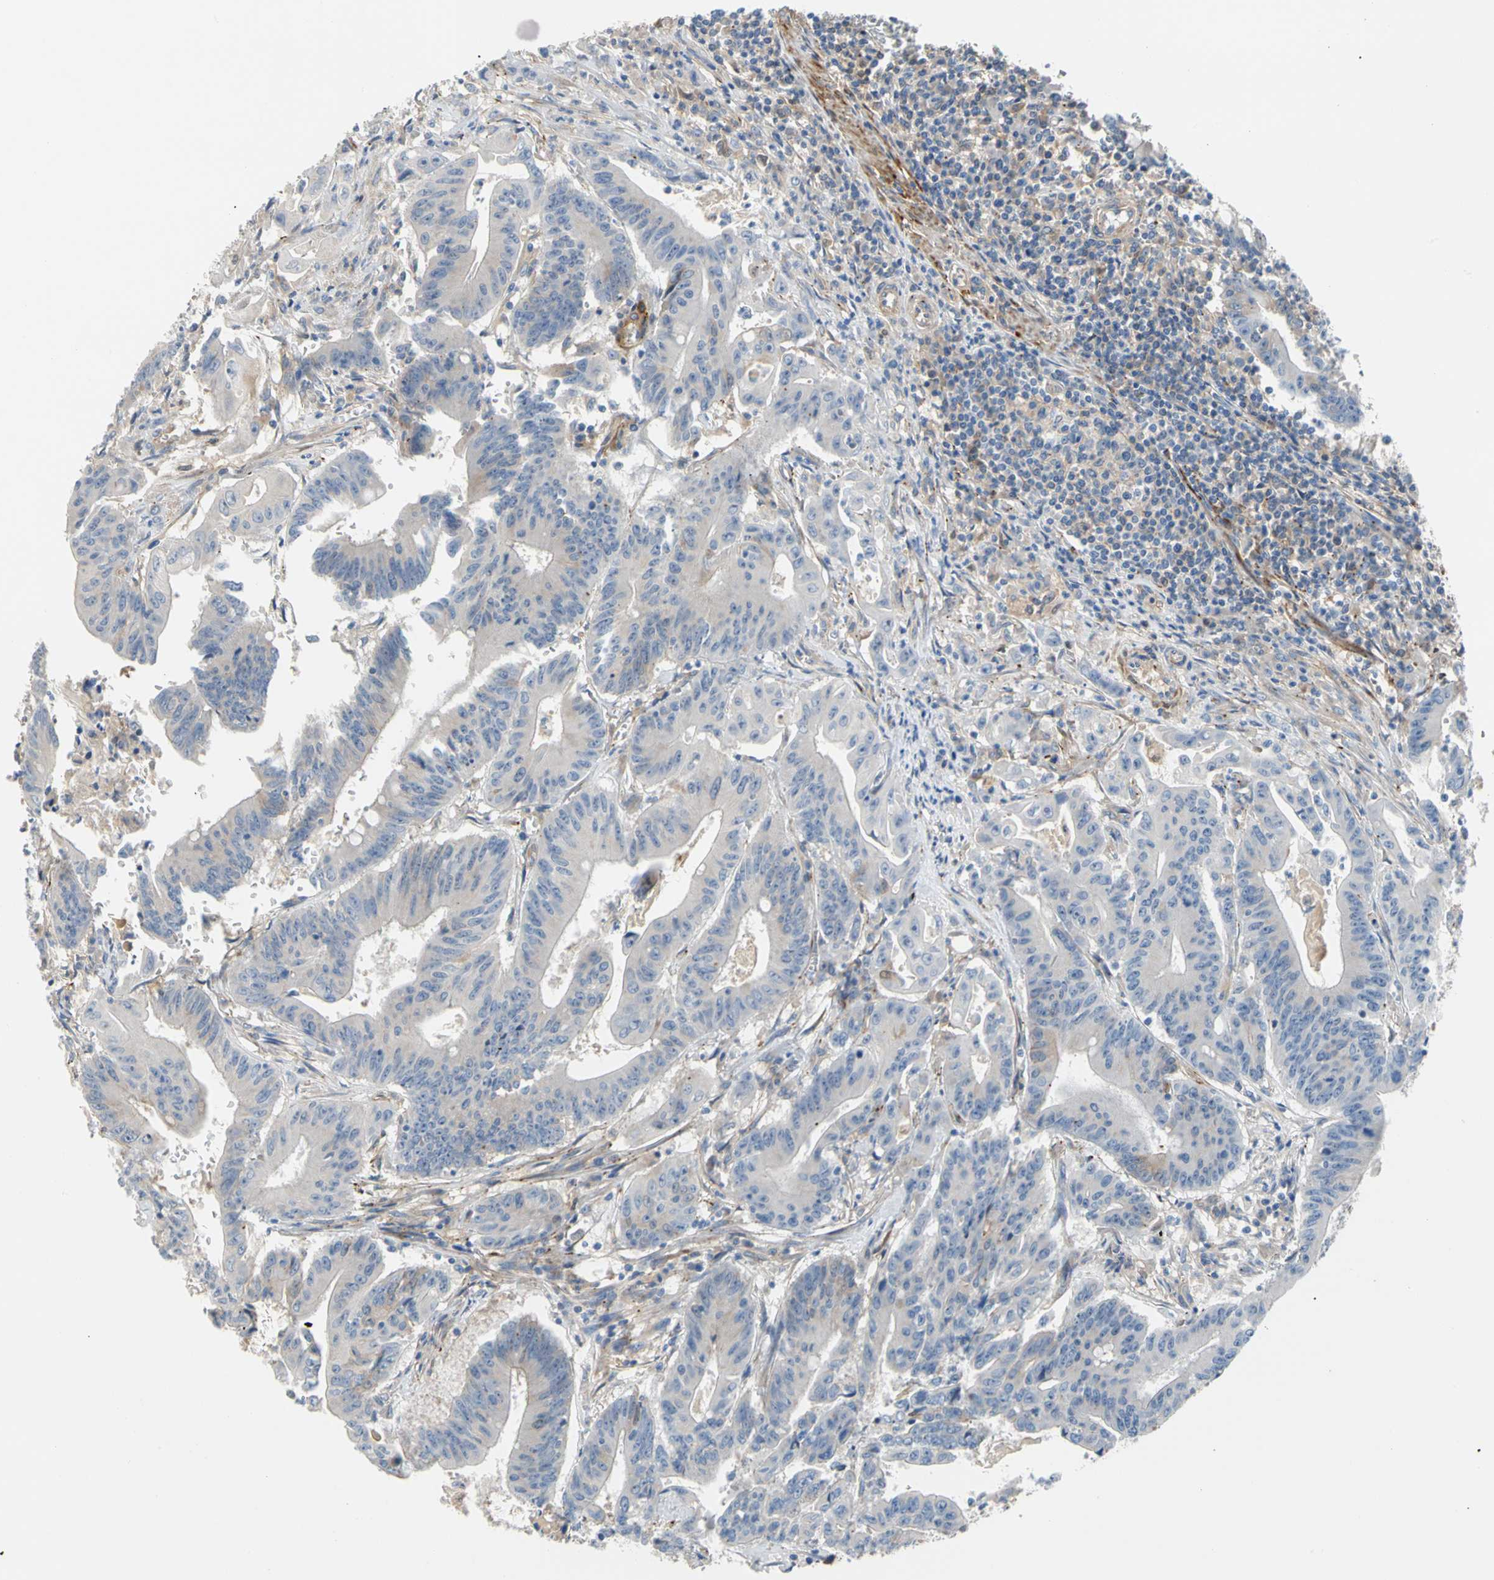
{"staining": {"intensity": "negative", "quantity": "none", "location": "none"}, "tissue": "colorectal cancer", "cell_type": "Tumor cells", "image_type": "cancer", "snomed": [{"axis": "morphology", "description": "Adenocarcinoma, NOS"}, {"axis": "topography", "description": "Colon"}], "caption": "Tumor cells show no significant staining in adenocarcinoma (colorectal).", "gene": "ENTREP3", "patient": {"sex": "male", "age": 45}}